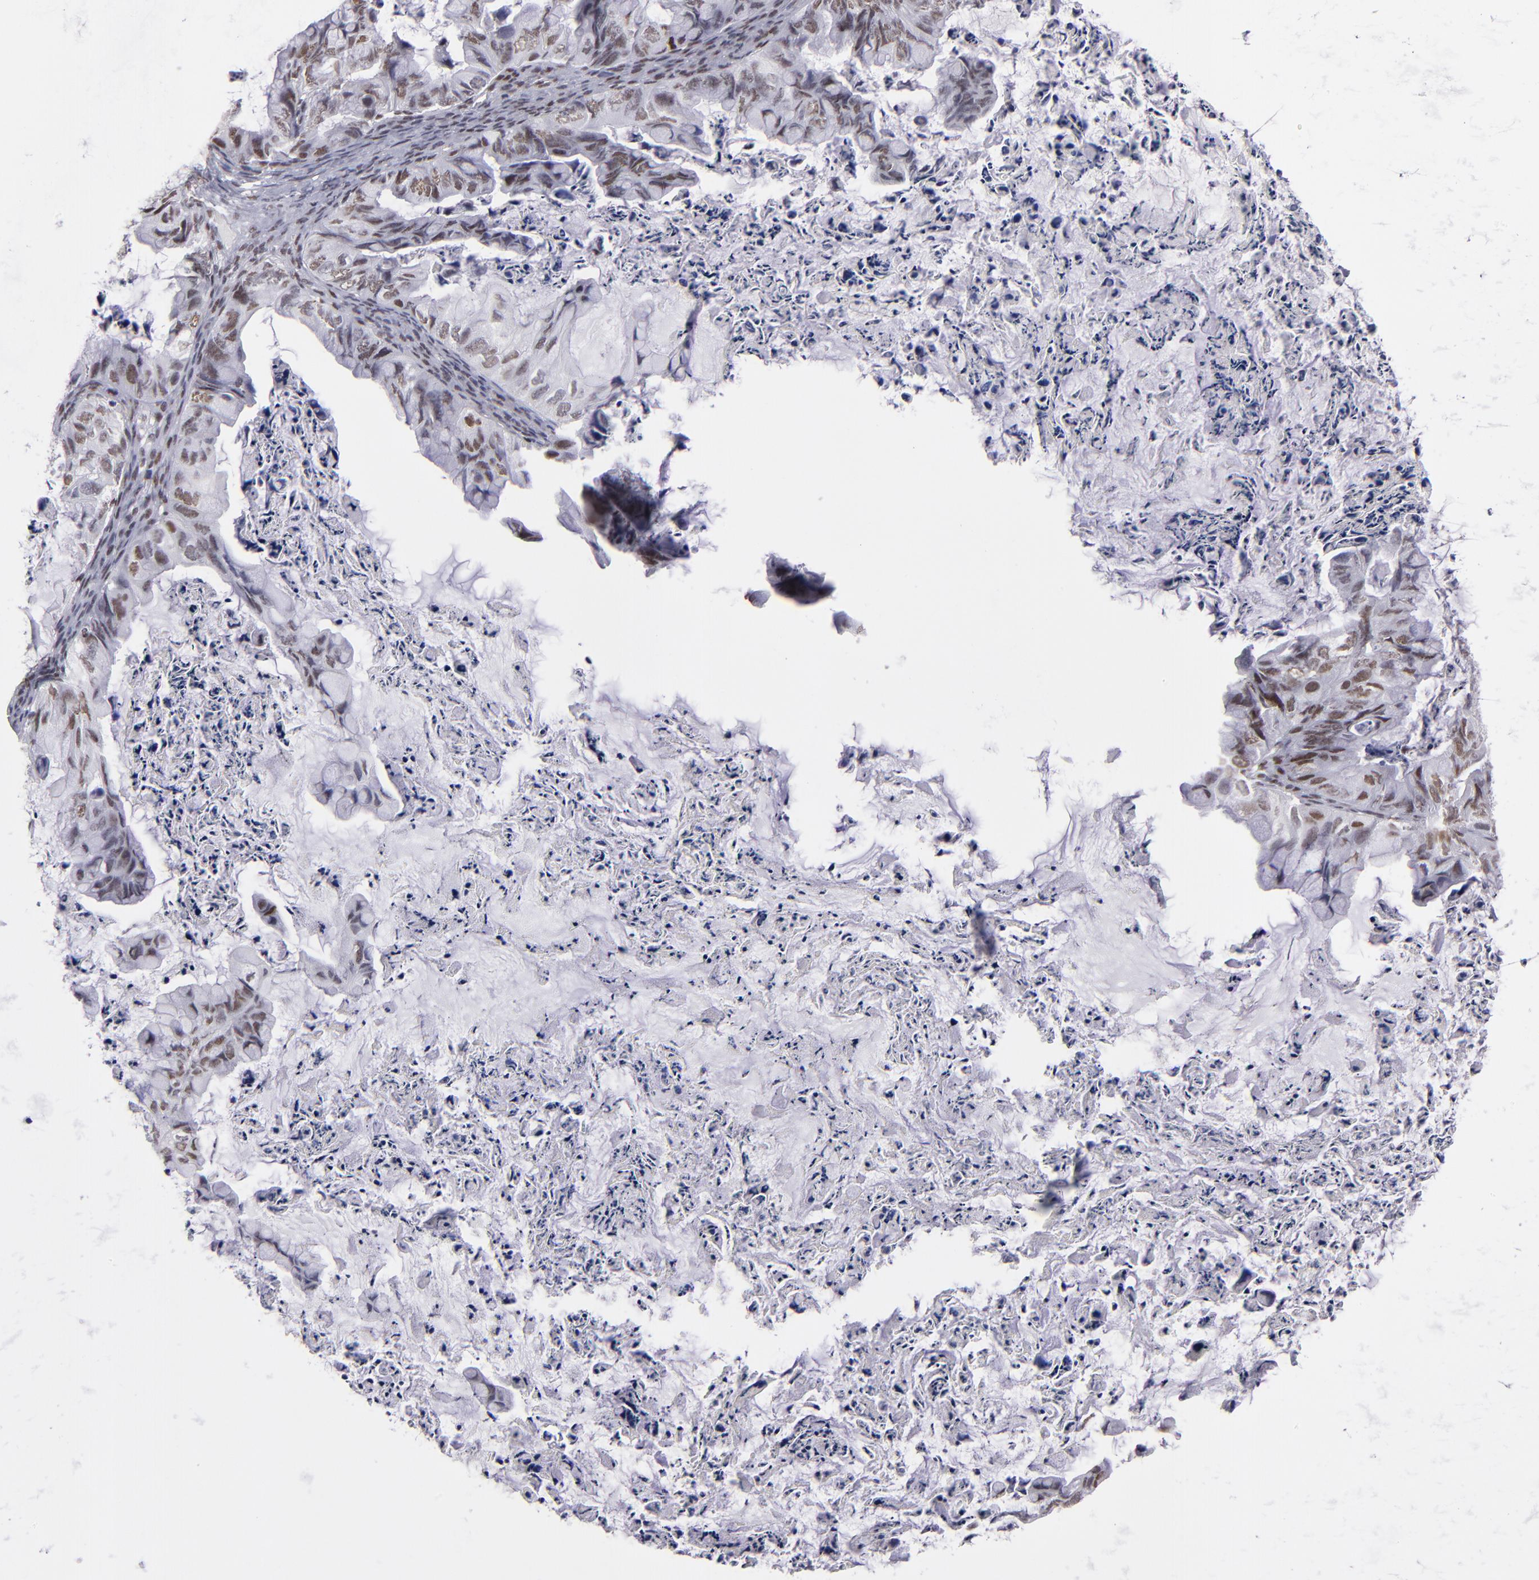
{"staining": {"intensity": "weak", "quantity": ">75%", "location": "nuclear"}, "tissue": "ovarian cancer", "cell_type": "Tumor cells", "image_type": "cancer", "snomed": [{"axis": "morphology", "description": "Cystadenocarcinoma, mucinous, NOS"}, {"axis": "topography", "description": "Ovary"}], "caption": "Immunohistochemical staining of human ovarian cancer displays weak nuclear protein expression in approximately >75% of tumor cells.", "gene": "TERF2", "patient": {"sex": "female", "age": 36}}